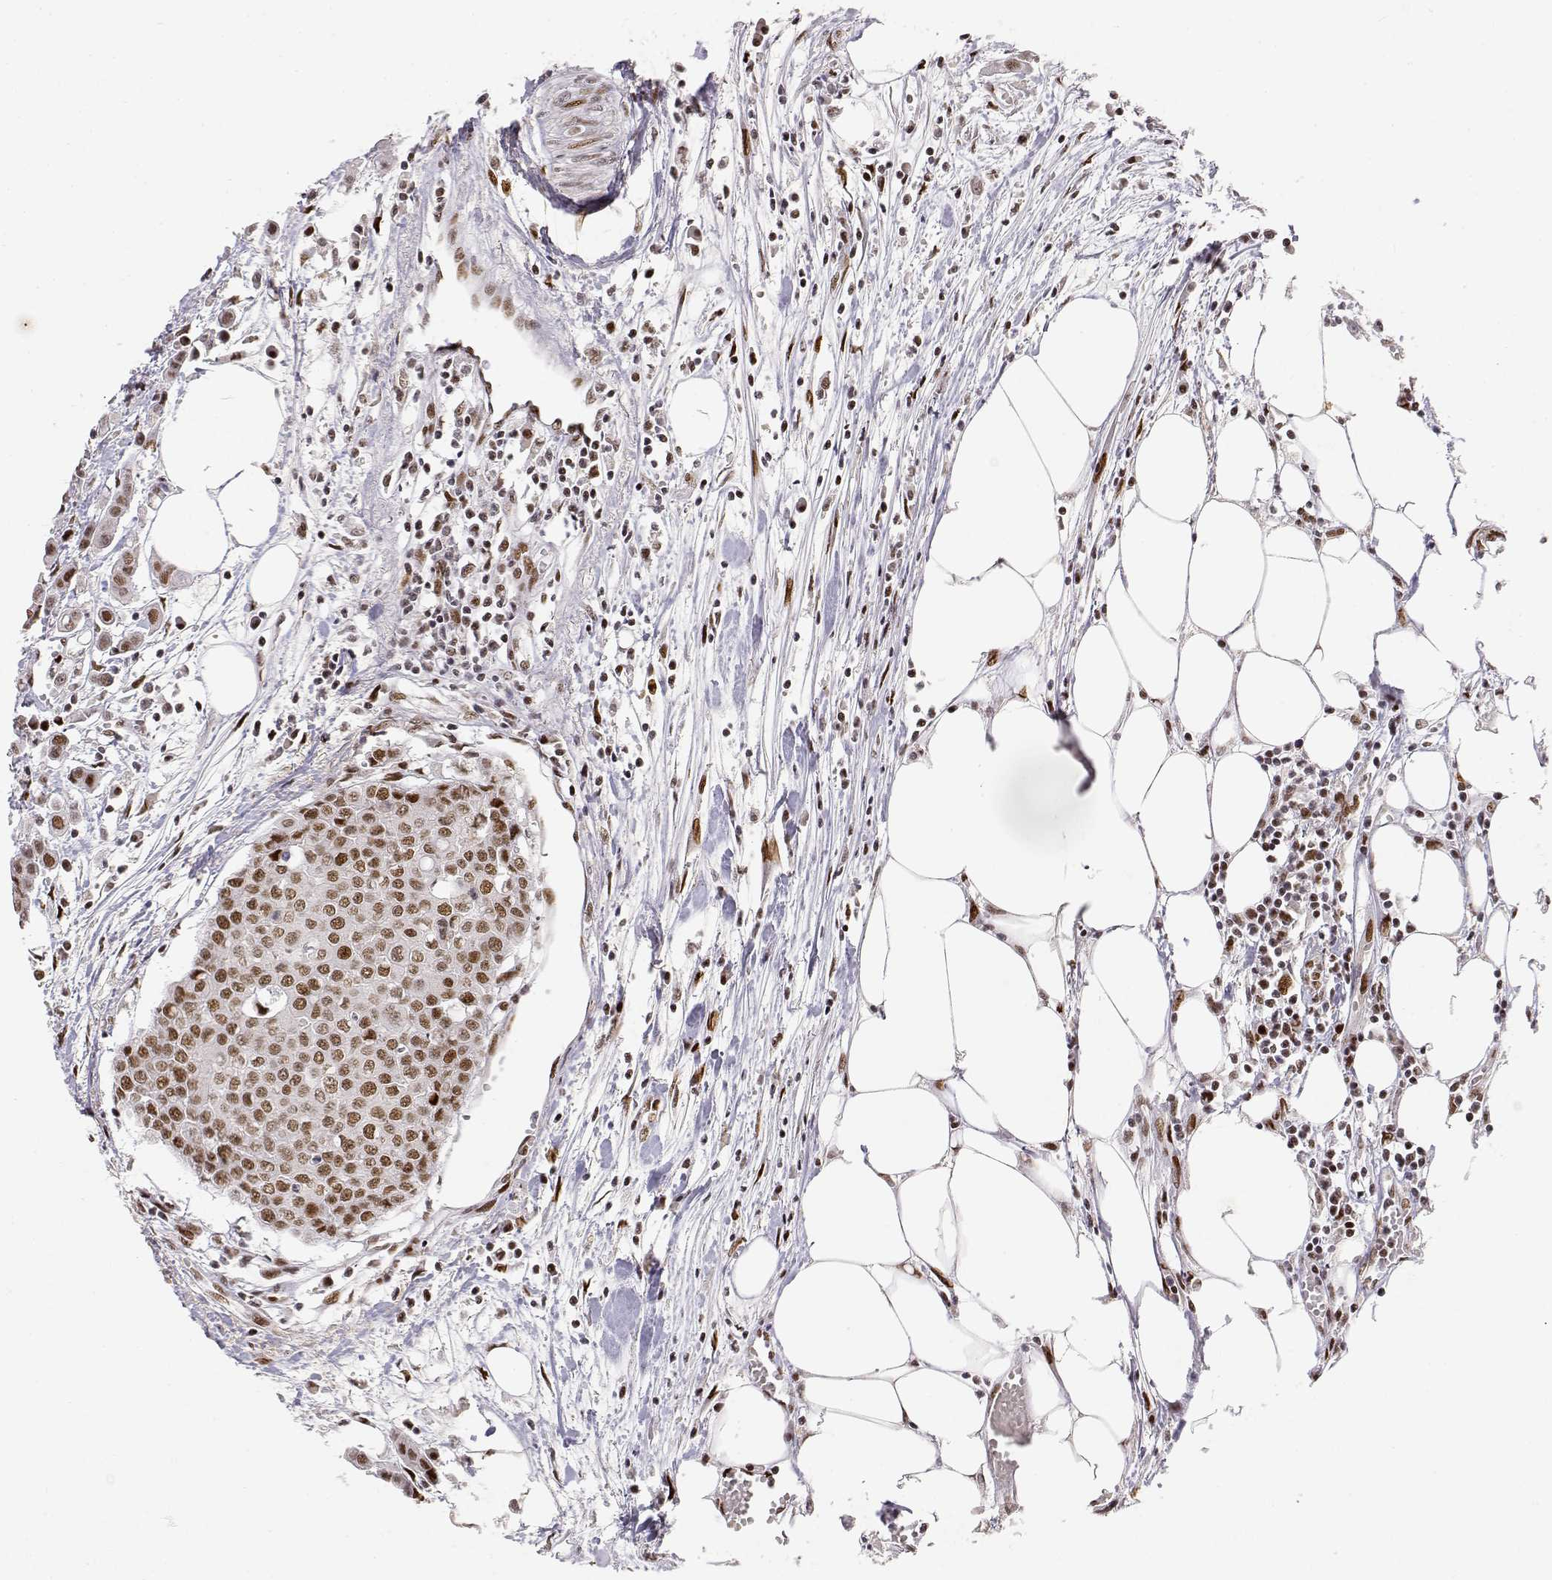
{"staining": {"intensity": "moderate", "quantity": ">75%", "location": "nuclear"}, "tissue": "carcinoid", "cell_type": "Tumor cells", "image_type": "cancer", "snomed": [{"axis": "morphology", "description": "Carcinoid, malignant, NOS"}, {"axis": "topography", "description": "Colon"}], "caption": "Malignant carcinoid stained with DAB IHC reveals medium levels of moderate nuclear staining in approximately >75% of tumor cells. The staining is performed using DAB (3,3'-diaminobenzidine) brown chromogen to label protein expression. The nuclei are counter-stained blue using hematoxylin.", "gene": "RSF1", "patient": {"sex": "male", "age": 81}}